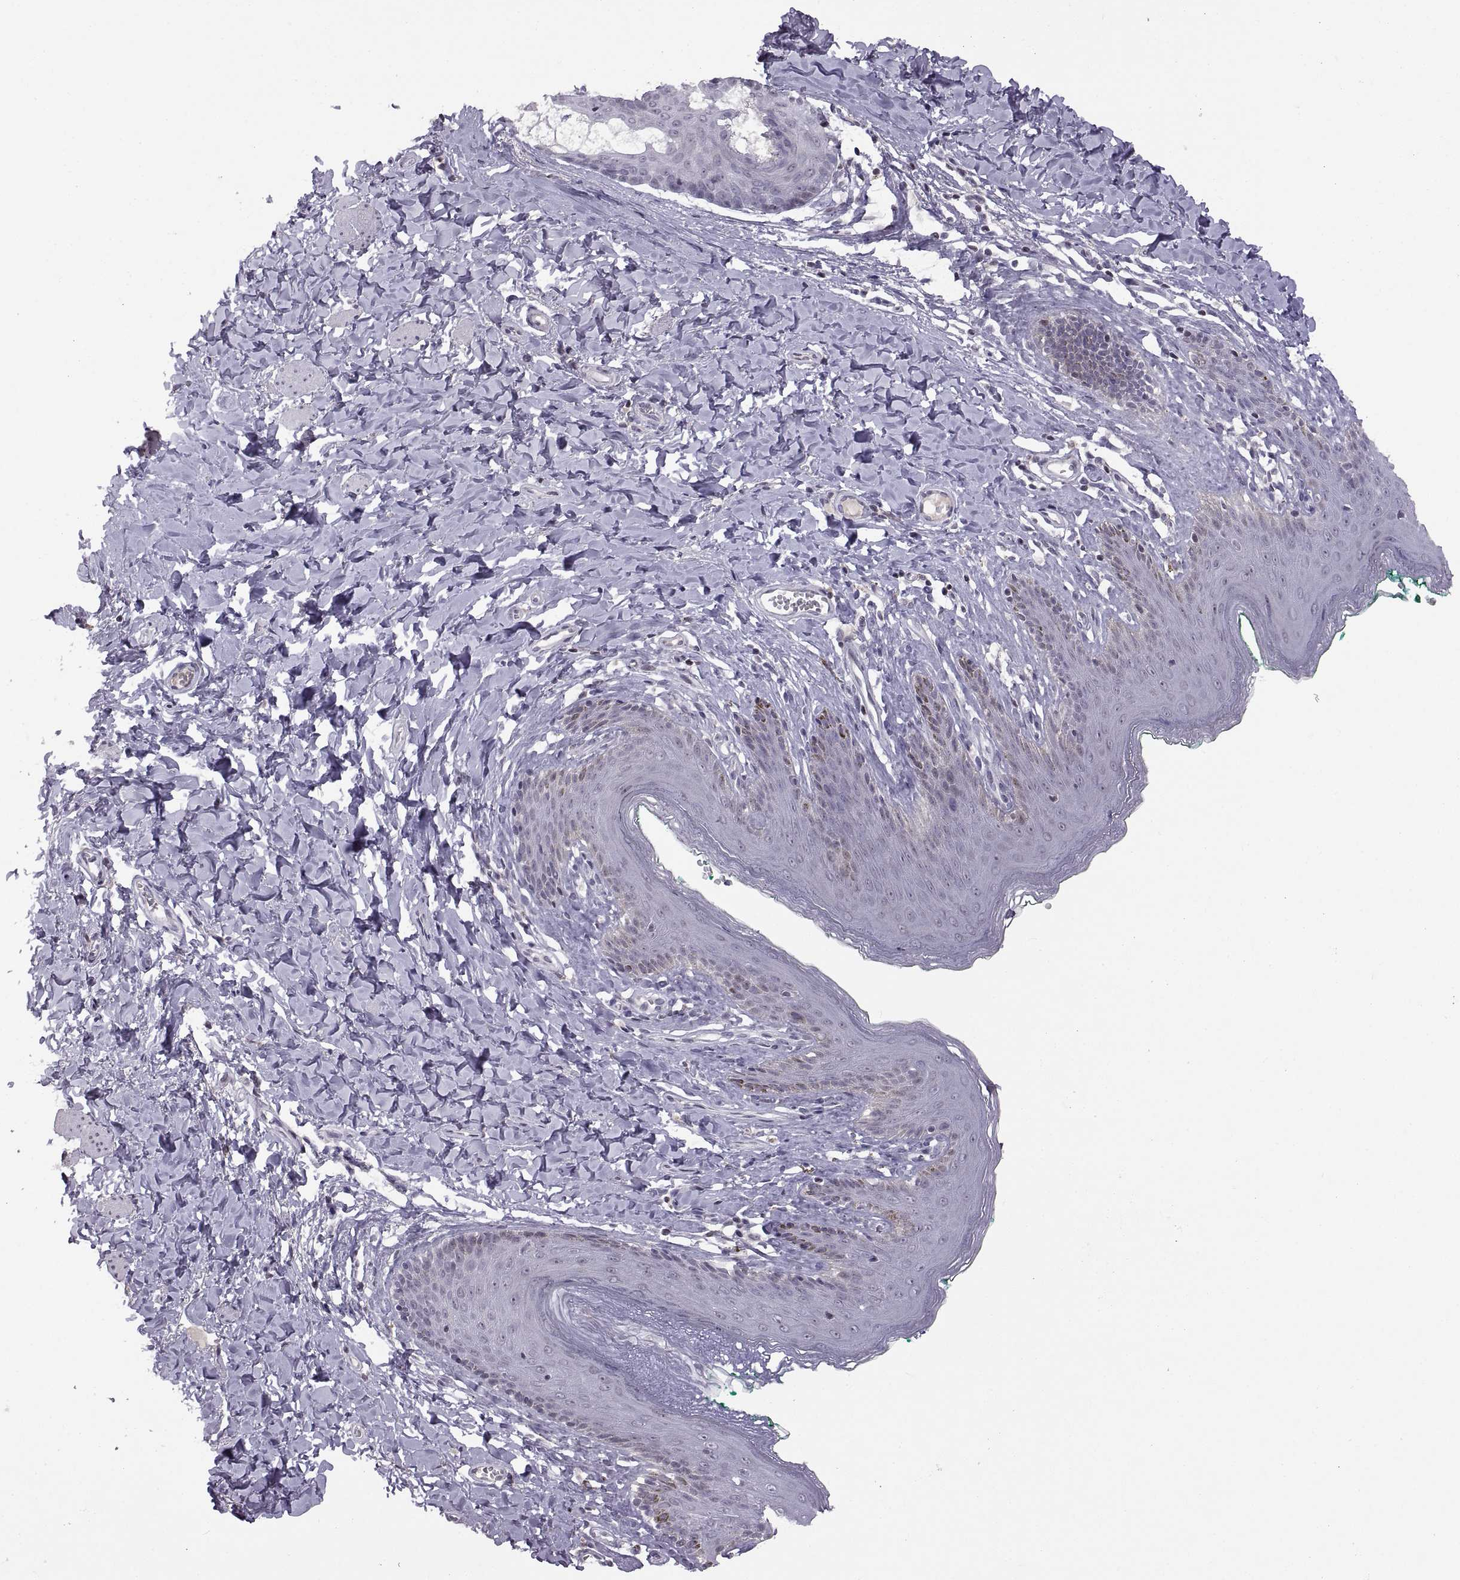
{"staining": {"intensity": "negative", "quantity": "none", "location": "none"}, "tissue": "skin", "cell_type": "Epidermal cells", "image_type": "normal", "snomed": [{"axis": "morphology", "description": "Normal tissue, NOS"}, {"axis": "topography", "description": "Vulva"}], "caption": "Immunohistochemistry (IHC) image of benign human skin stained for a protein (brown), which shows no expression in epidermal cells.", "gene": "NEK2", "patient": {"sex": "female", "age": 66}}